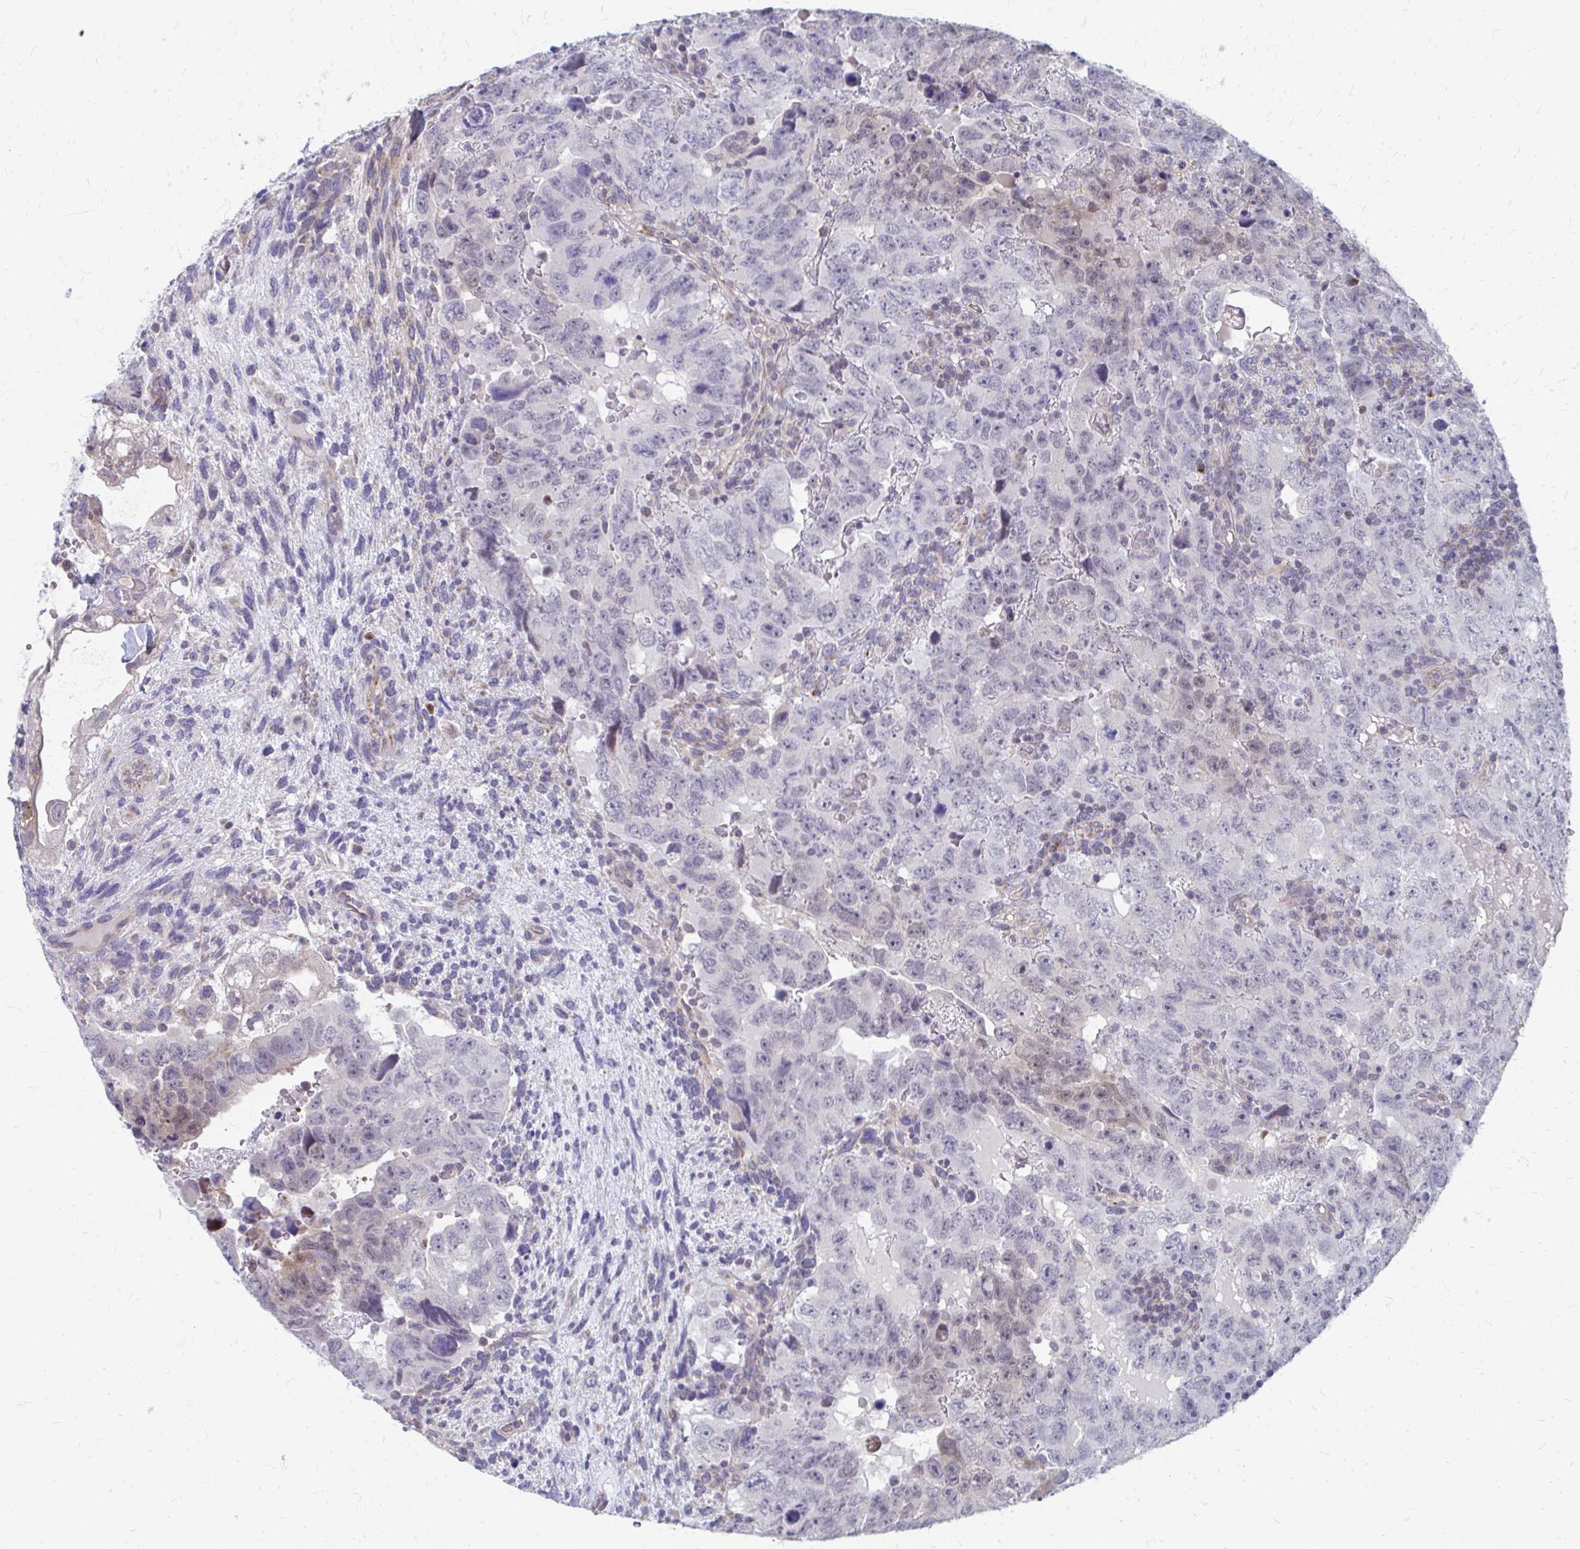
{"staining": {"intensity": "negative", "quantity": "none", "location": "none"}, "tissue": "testis cancer", "cell_type": "Tumor cells", "image_type": "cancer", "snomed": [{"axis": "morphology", "description": "Carcinoma, Embryonal, NOS"}, {"axis": "topography", "description": "Testis"}], "caption": "High magnification brightfield microscopy of testis cancer (embryonal carcinoma) stained with DAB (3,3'-diaminobenzidine) (brown) and counterstained with hematoxylin (blue): tumor cells show no significant expression.", "gene": "PABIR3", "patient": {"sex": "male", "age": 24}}